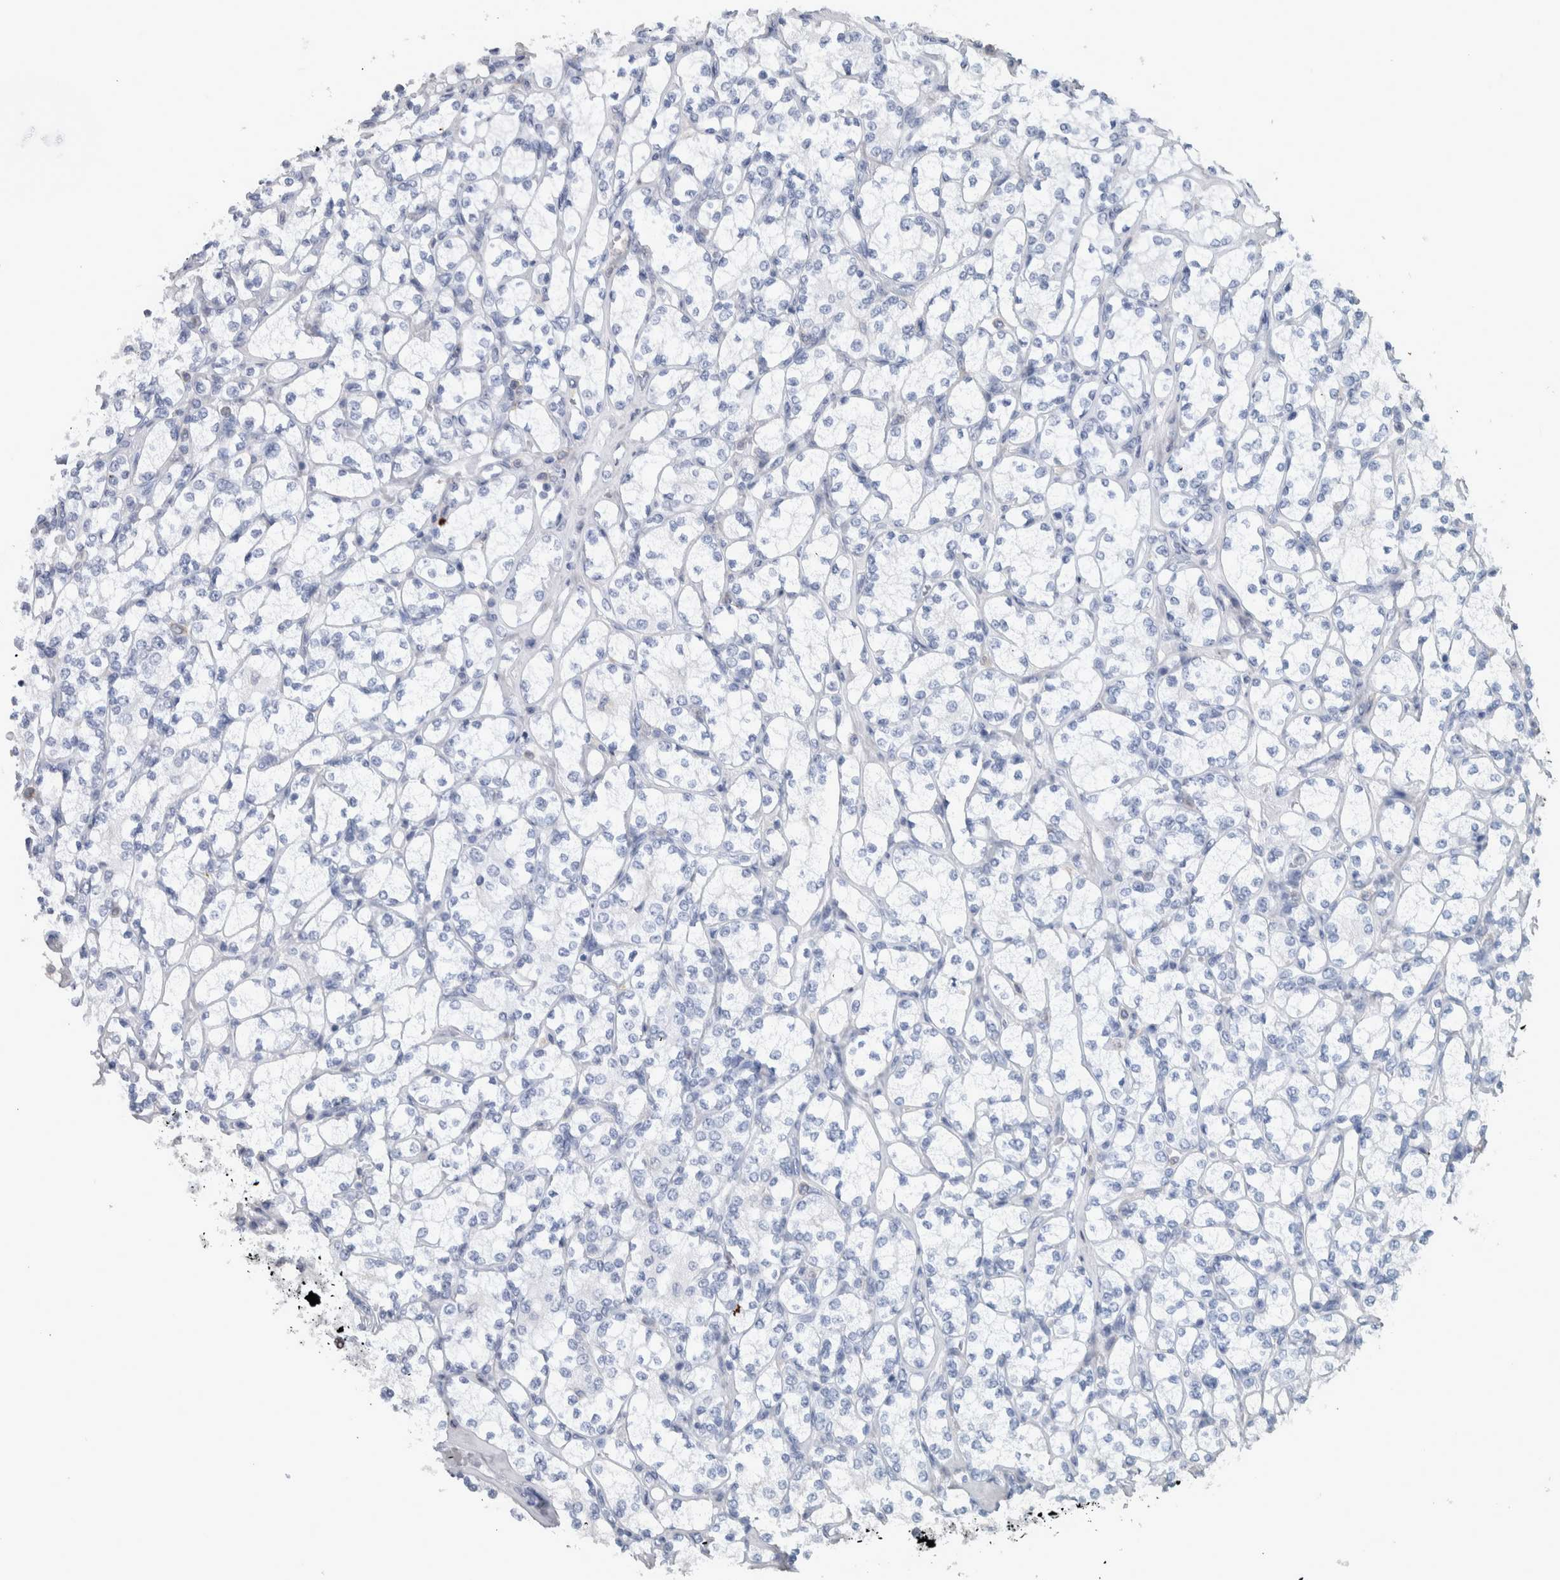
{"staining": {"intensity": "negative", "quantity": "none", "location": "none"}, "tissue": "renal cancer", "cell_type": "Tumor cells", "image_type": "cancer", "snomed": [{"axis": "morphology", "description": "Adenocarcinoma, NOS"}, {"axis": "topography", "description": "Kidney"}], "caption": "Human adenocarcinoma (renal) stained for a protein using IHC exhibits no staining in tumor cells.", "gene": "SKAP2", "patient": {"sex": "male", "age": 77}}